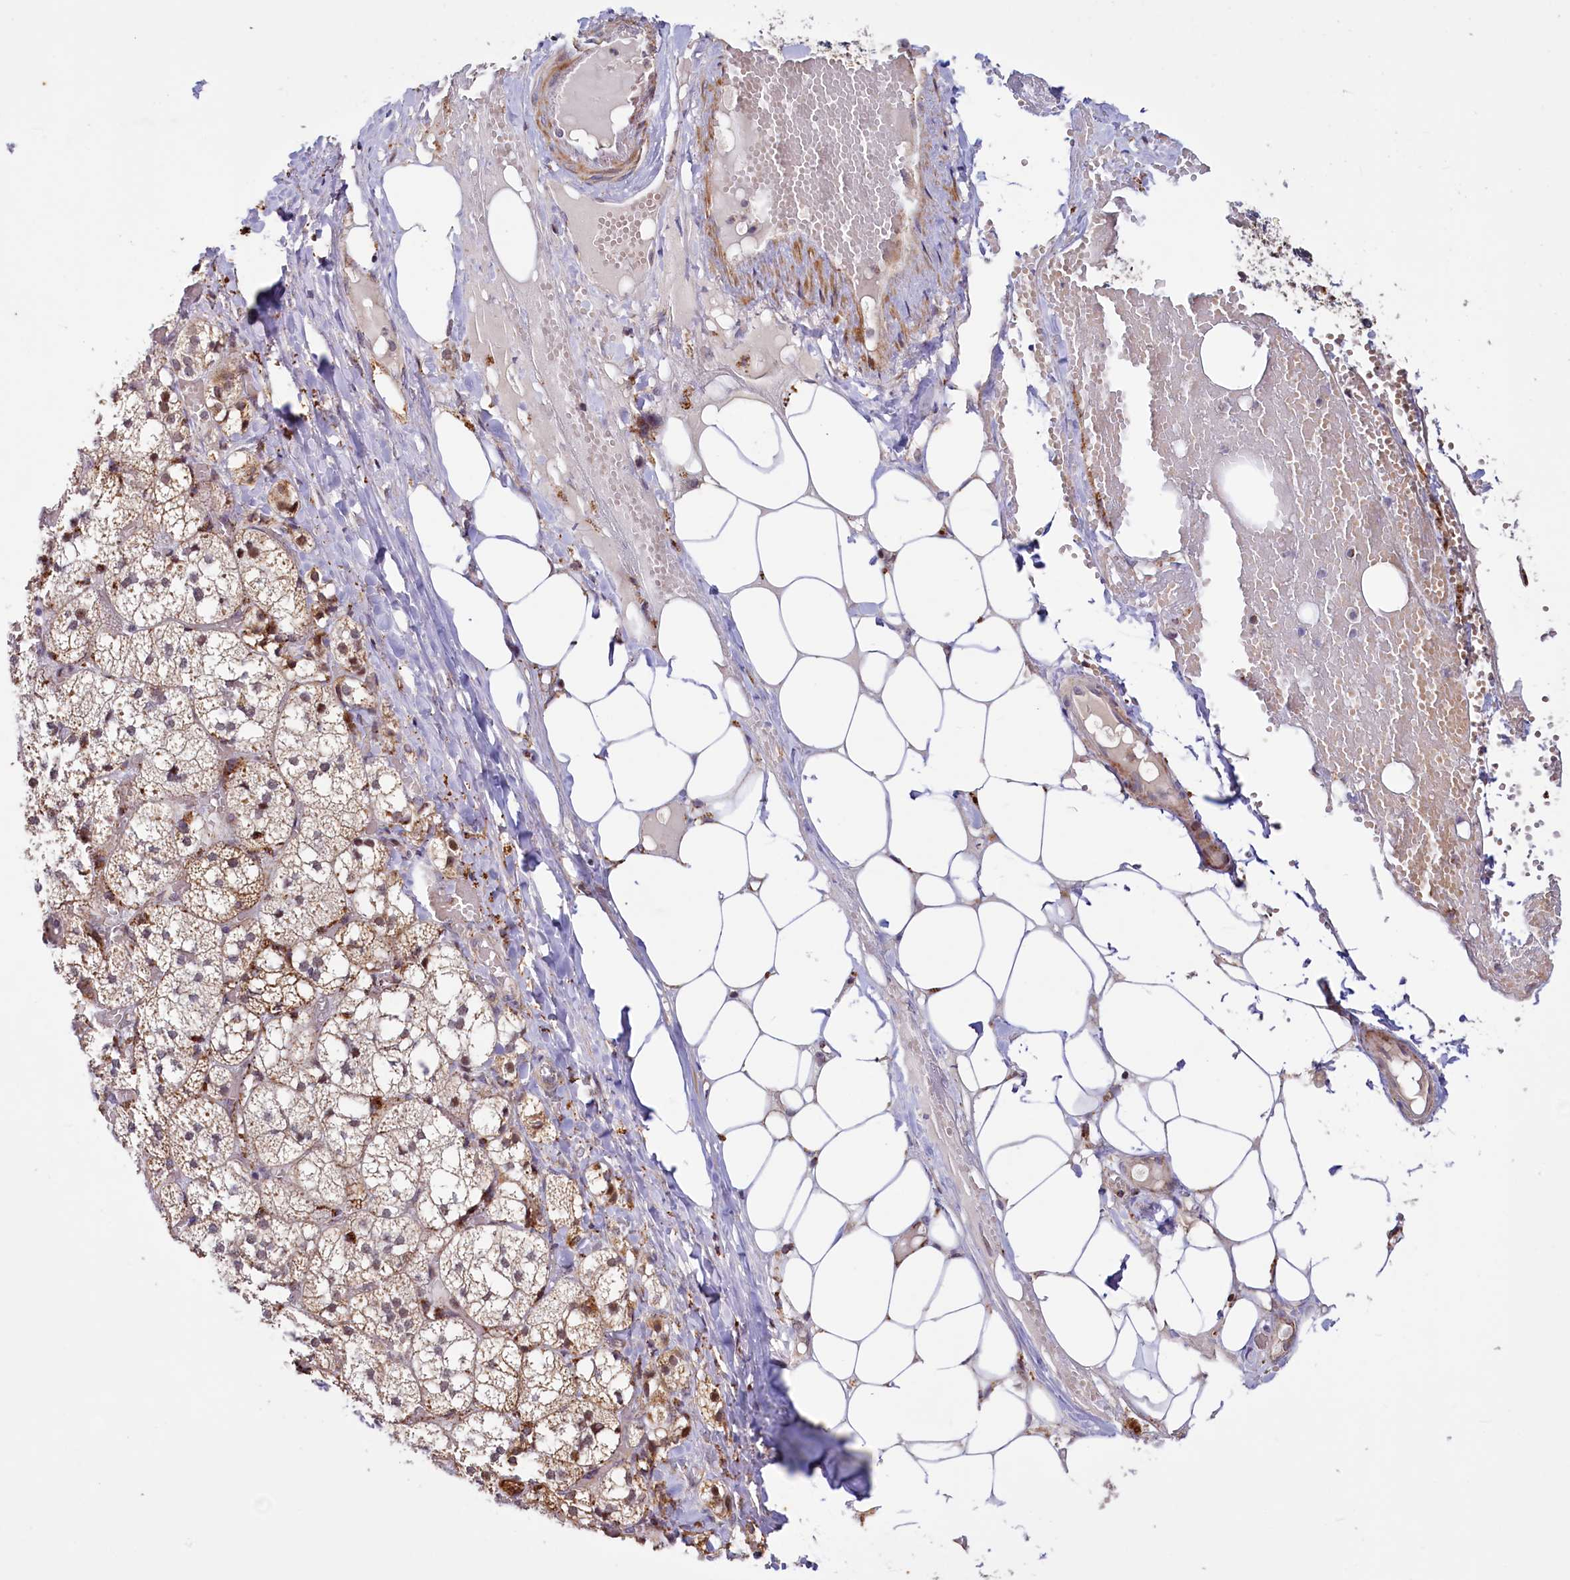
{"staining": {"intensity": "strong", "quantity": "<25%", "location": "cytoplasmic/membranous"}, "tissue": "adrenal gland", "cell_type": "Glandular cells", "image_type": "normal", "snomed": [{"axis": "morphology", "description": "Normal tissue, NOS"}, {"axis": "topography", "description": "Adrenal gland"}], "caption": "Protein analysis of benign adrenal gland demonstrates strong cytoplasmic/membranous positivity in about <25% of glandular cells. The staining was performed using DAB (3,3'-diaminobenzidine) to visualize the protein expression in brown, while the nuclei were stained in blue with hematoxylin (Magnification: 20x).", "gene": "DYNC2H1", "patient": {"sex": "female", "age": 61}}